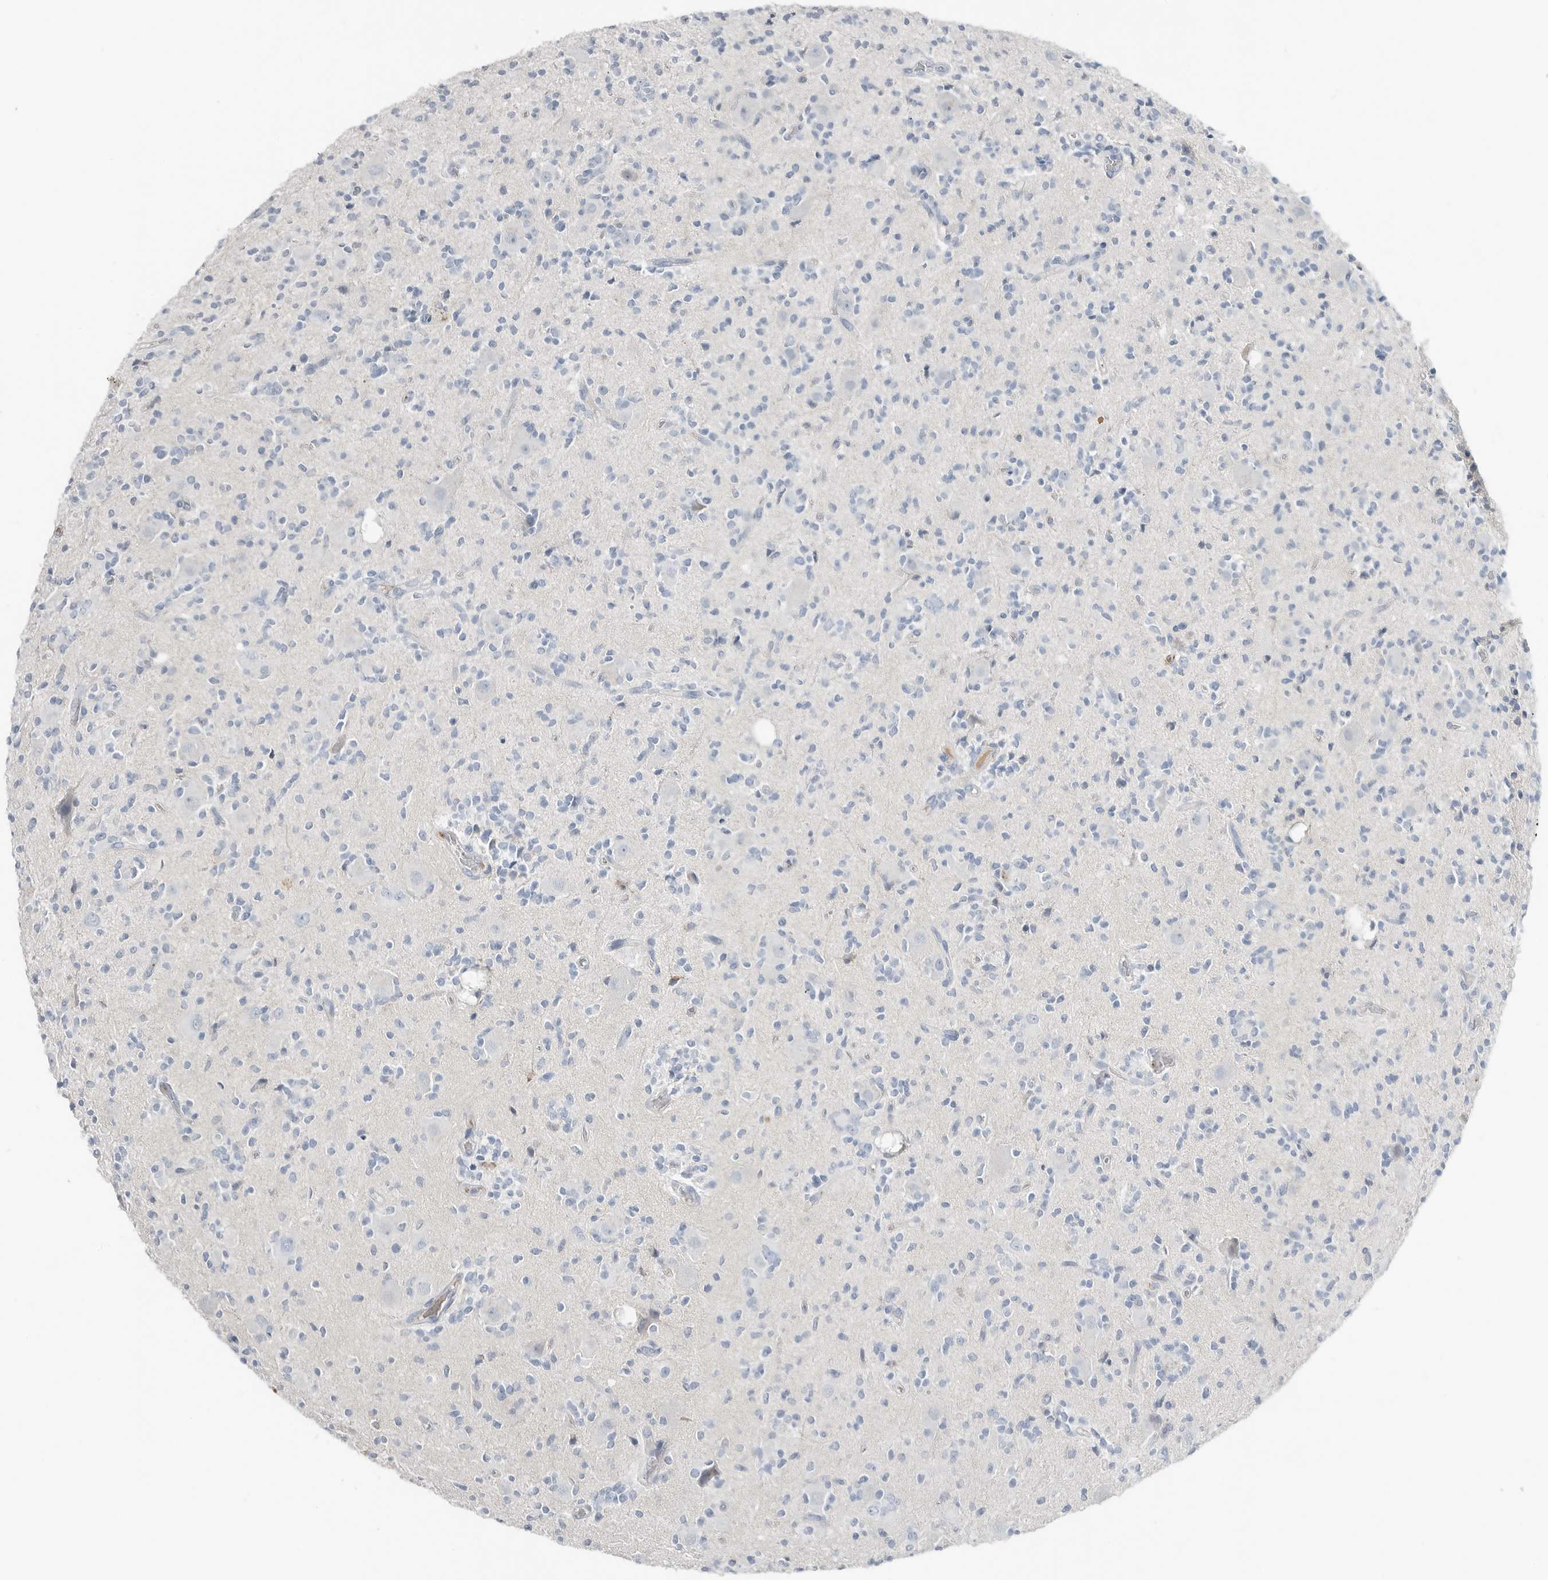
{"staining": {"intensity": "negative", "quantity": "none", "location": "none"}, "tissue": "glioma", "cell_type": "Tumor cells", "image_type": "cancer", "snomed": [{"axis": "morphology", "description": "Glioma, malignant, High grade"}, {"axis": "topography", "description": "Brain"}], "caption": "IHC of malignant glioma (high-grade) displays no staining in tumor cells.", "gene": "SERPINB7", "patient": {"sex": "male", "age": 34}}